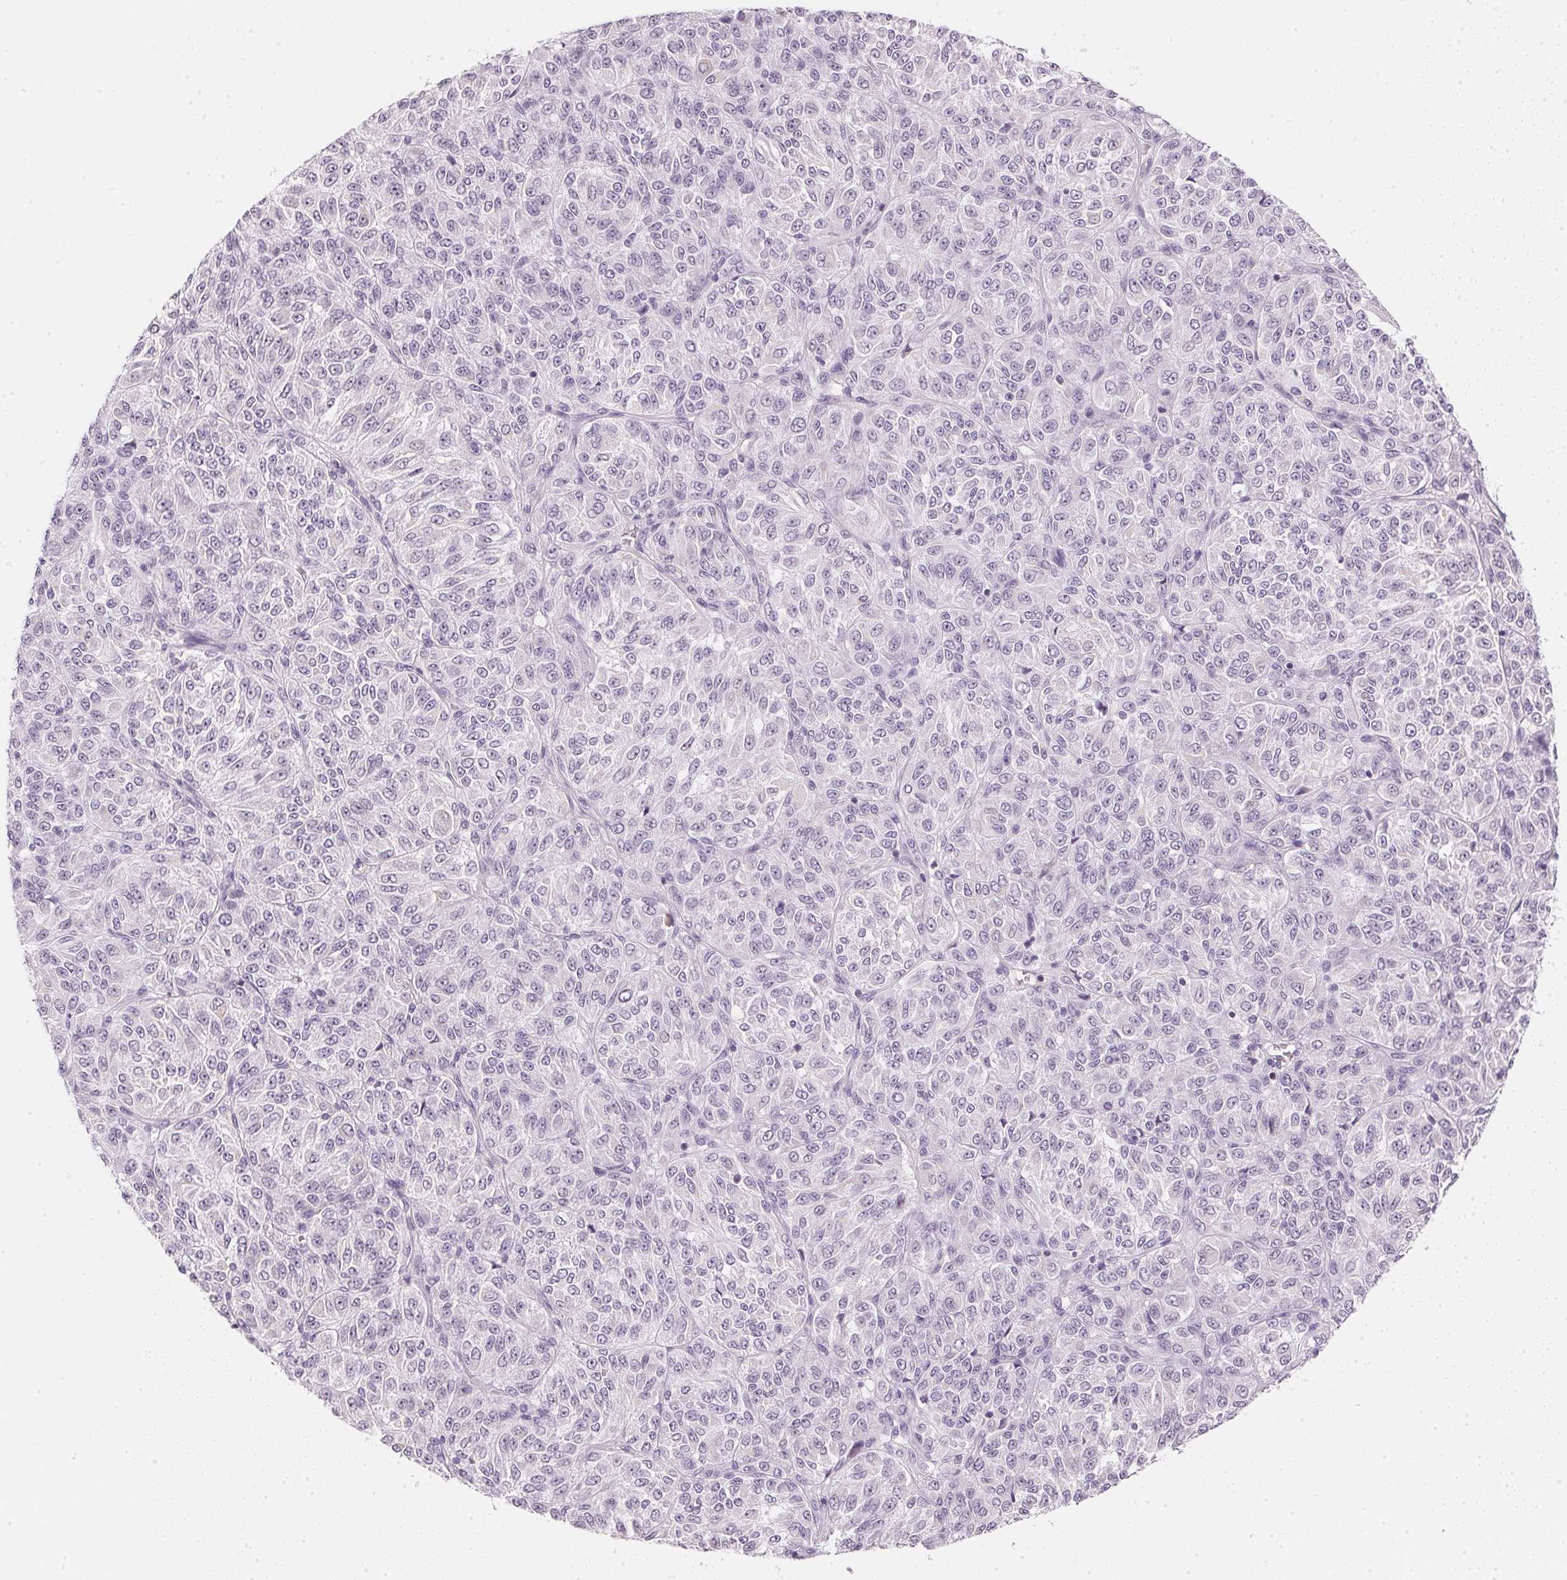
{"staining": {"intensity": "negative", "quantity": "none", "location": "none"}, "tissue": "melanoma", "cell_type": "Tumor cells", "image_type": "cancer", "snomed": [{"axis": "morphology", "description": "Malignant melanoma, Metastatic site"}, {"axis": "topography", "description": "Brain"}], "caption": "Tumor cells show no significant protein expression in melanoma. (DAB IHC visualized using brightfield microscopy, high magnification).", "gene": "GIPC2", "patient": {"sex": "female", "age": 56}}